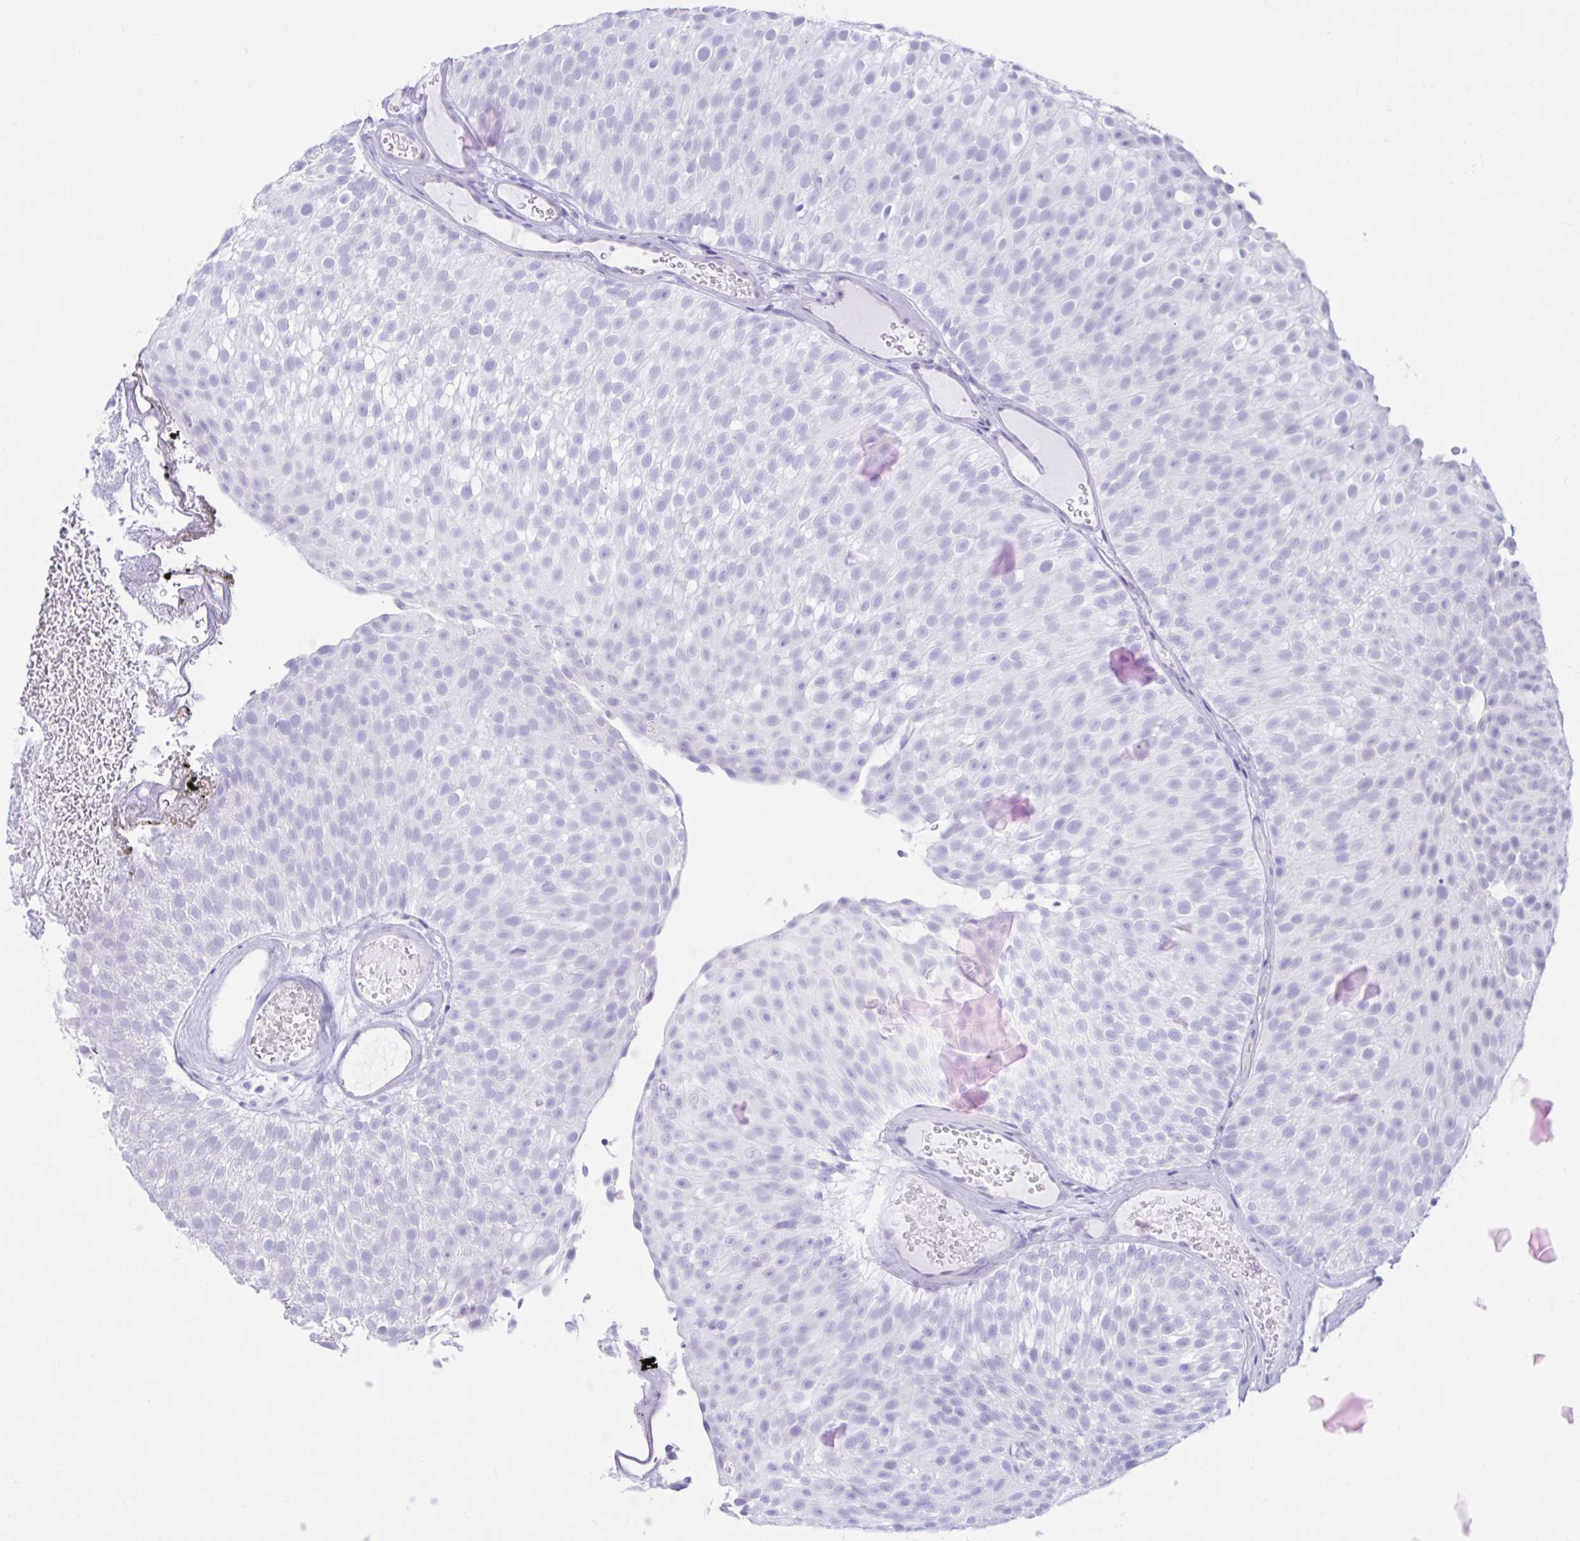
{"staining": {"intensity": "negative", "quantity": "none", "location": "none"}, "tissue": "urothelial cancer", "cell_type": "Tumor cells", "image_type": "cancer", "snomed": [{"axis": "morphology", "description": "Urothelial carcinoma, Low grade"}, {"axis": "topography", "description": "Urinary bladder"}], "caption": "Photomicrograph shows no protein staining in tumor cells of low-grade urothelial carcinoma tissue.", "gene": "BEST1", "patient": {"sex": "male", "age": 78}}